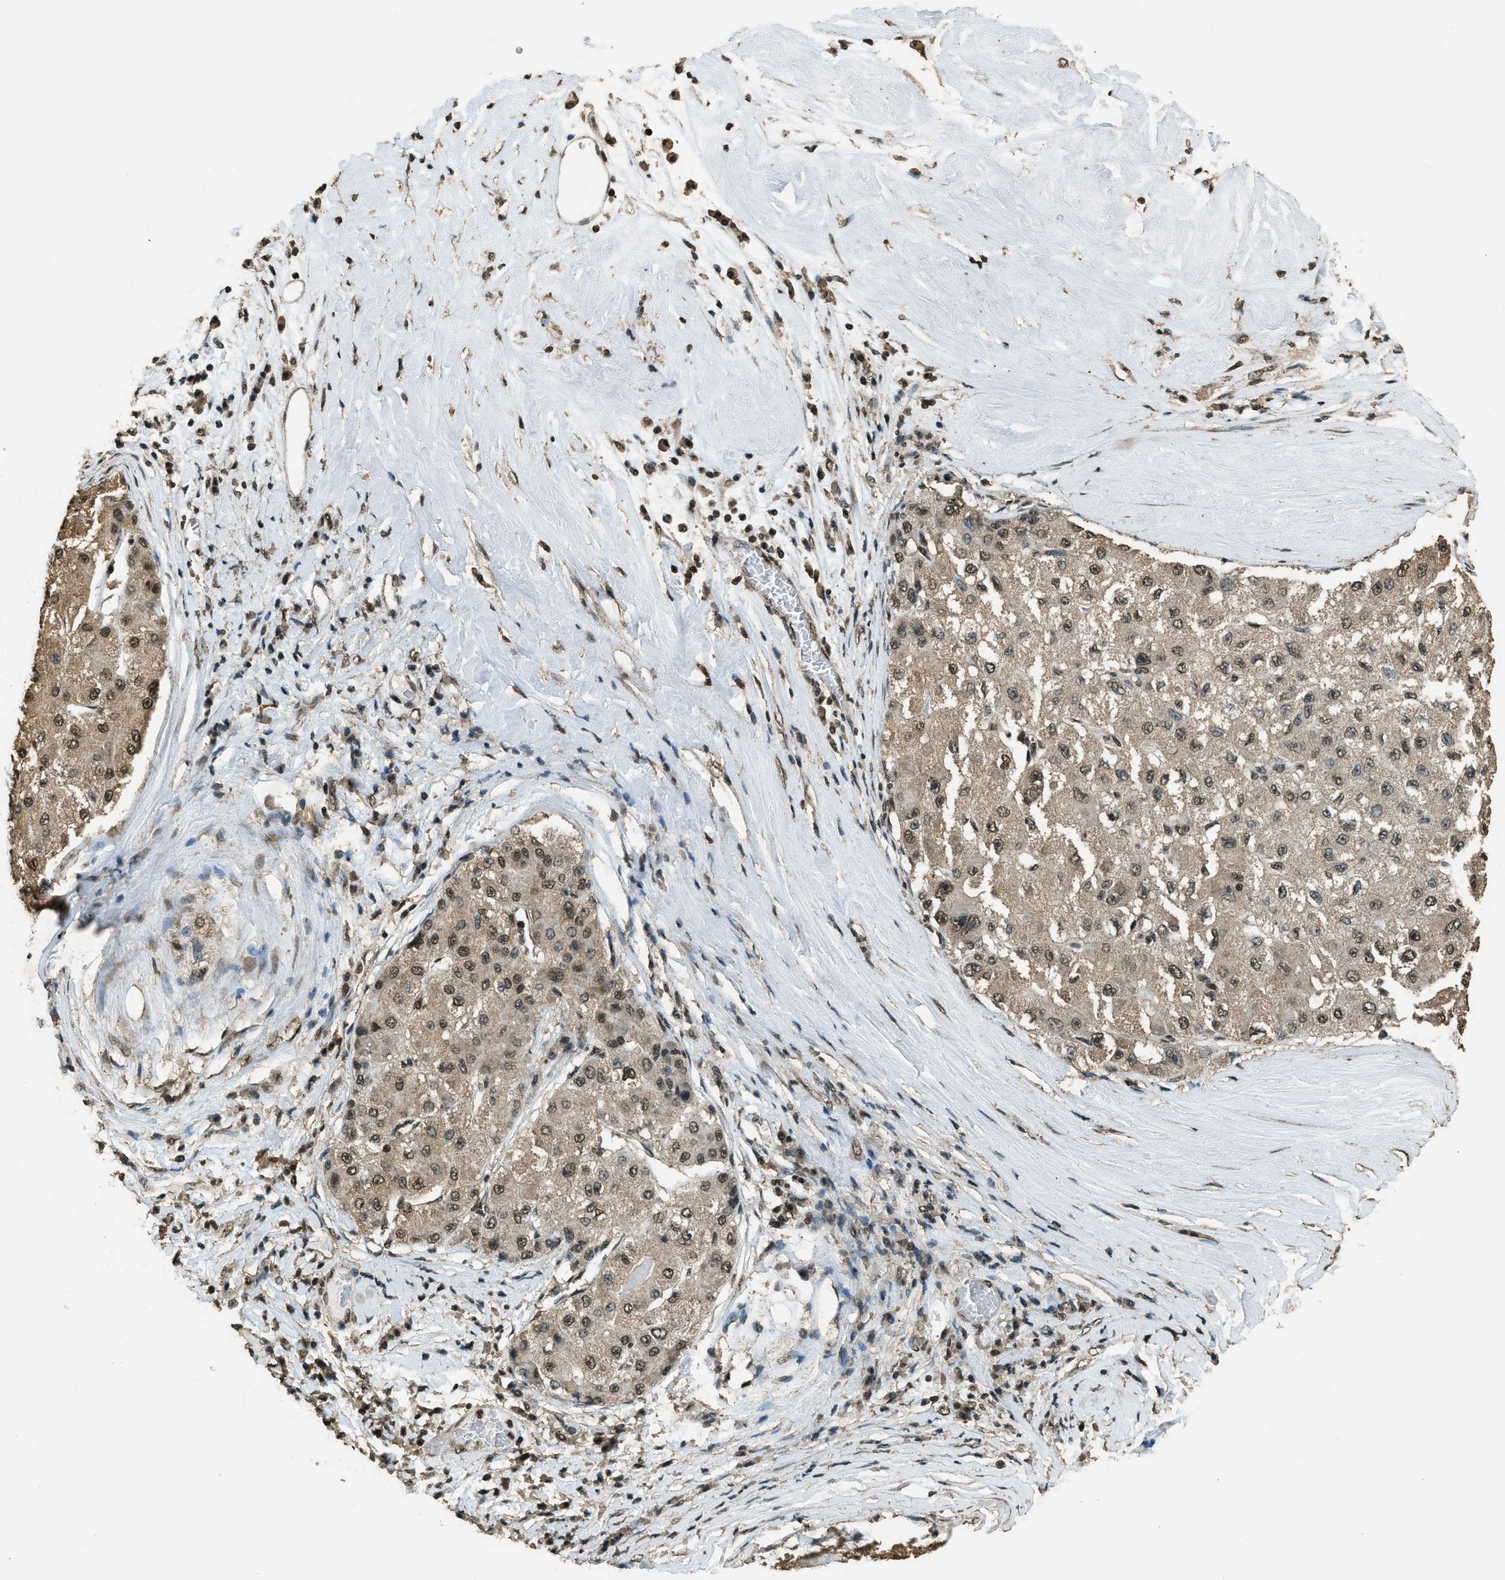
{"staining": {"intensity": "moderate", "quantity": ">75%", "location": "nuclear"}, "tissue": "liver cancer", "cell_type": "Tumor cells", "image_type": "cancer", "snomed": [{"axis": "morphology", "description": "Carcinoma, Hepatocellular, NOS"}, {"axis": "topography", "description": "Liver"}], "caption": "Tumor cells demonstrate moderate nuclear positivity in about >75% of cells in liver hepatocellular carcinoma.", "gene": "MYB", "patient": {"sex": "male", "age": 80}}